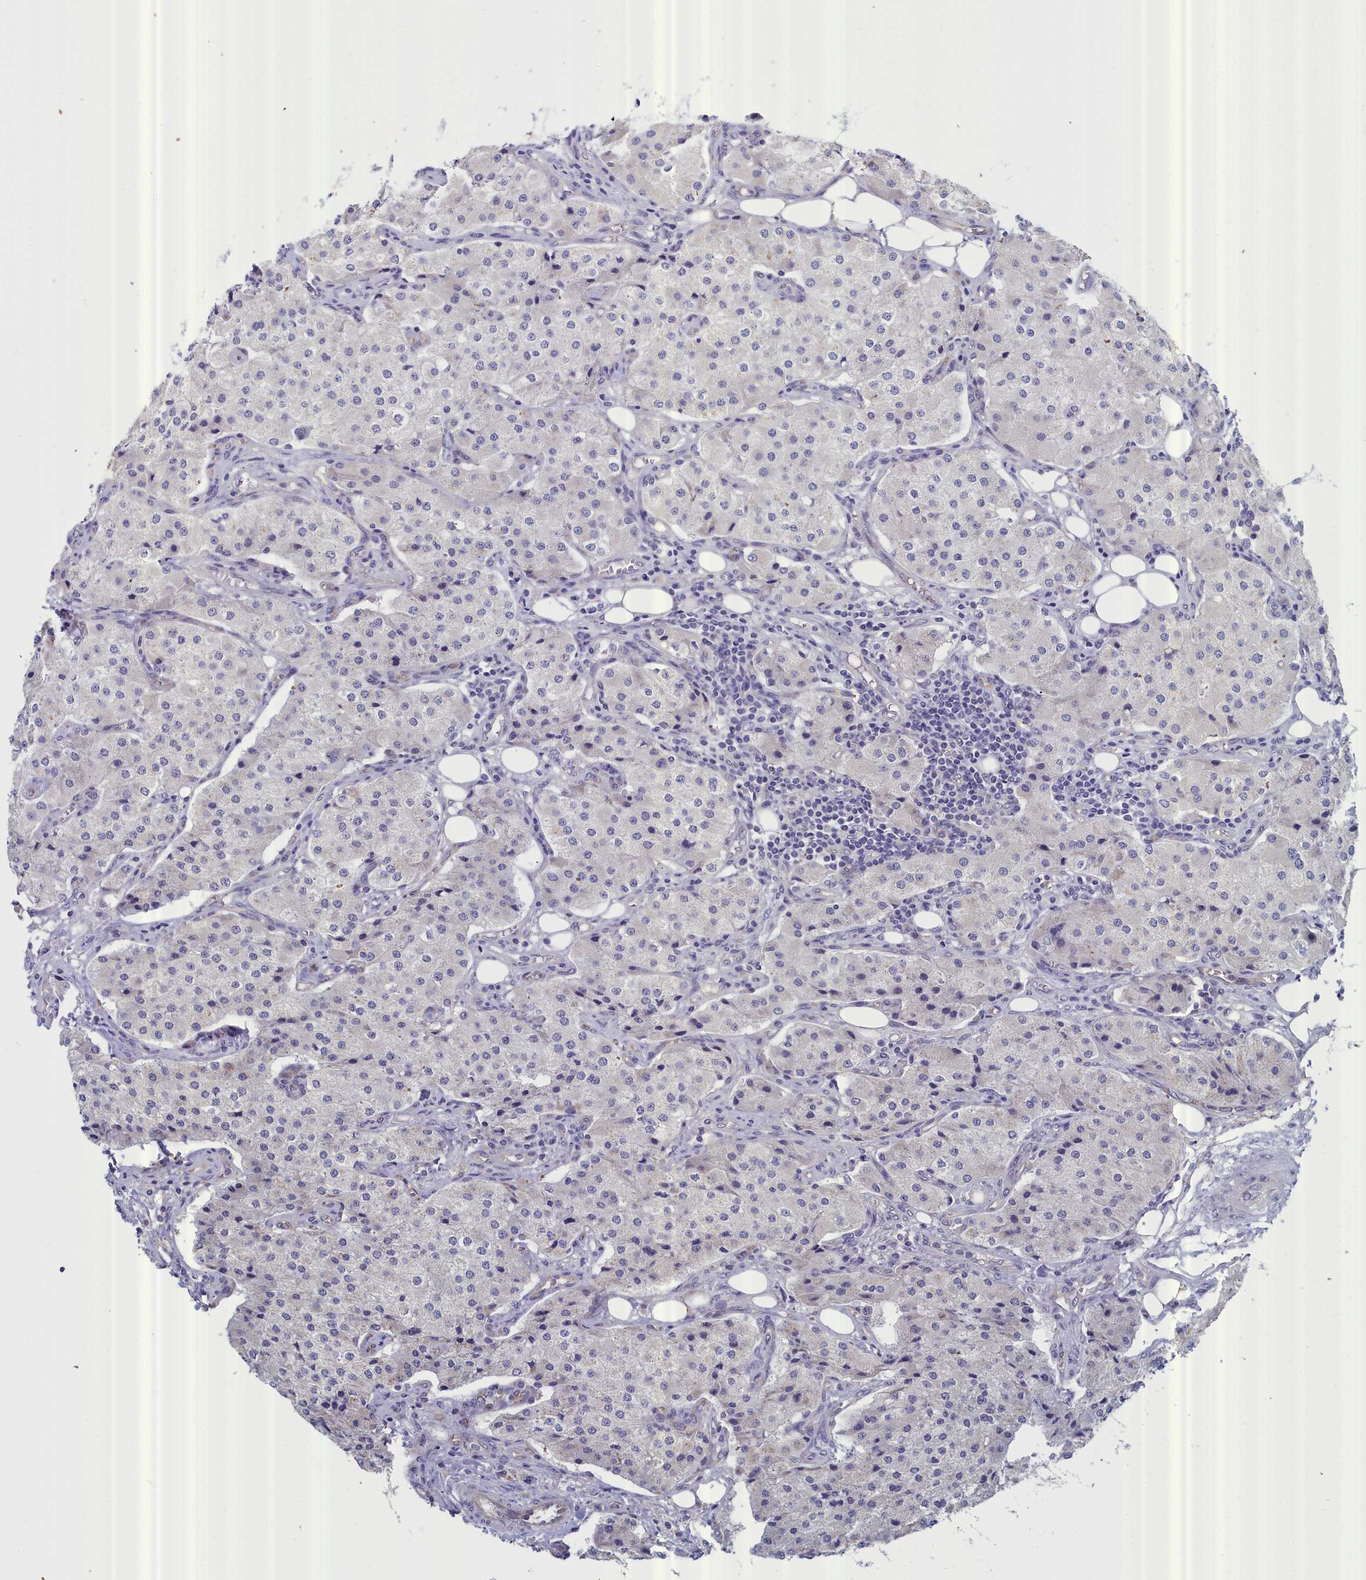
{"staining": {"intensity": "negative", "quantity": "none", "location": "none"}, "tissue": "carcinoid", "cell_type": "Tumor cells", "image_type": "cancer", "snomed": [{"axis": "morphology", "description": "Carcinoid, malignant, NOS"}, {"axis": "topography", "description": "Colon"}], "caption": "High magnification brightfield microscopy of carcinoid stained with DAB (brown) and counterstained with hematoxylin (blue): tumor cells show no significant positivity. The staining was performed using DAB to visualize the protein expression in brown, while the nuclei were stained in blue with hematoxylin (Magnification: 20x).", "gene": "RDX", "patient": {"sex": "female", "age": 52}}